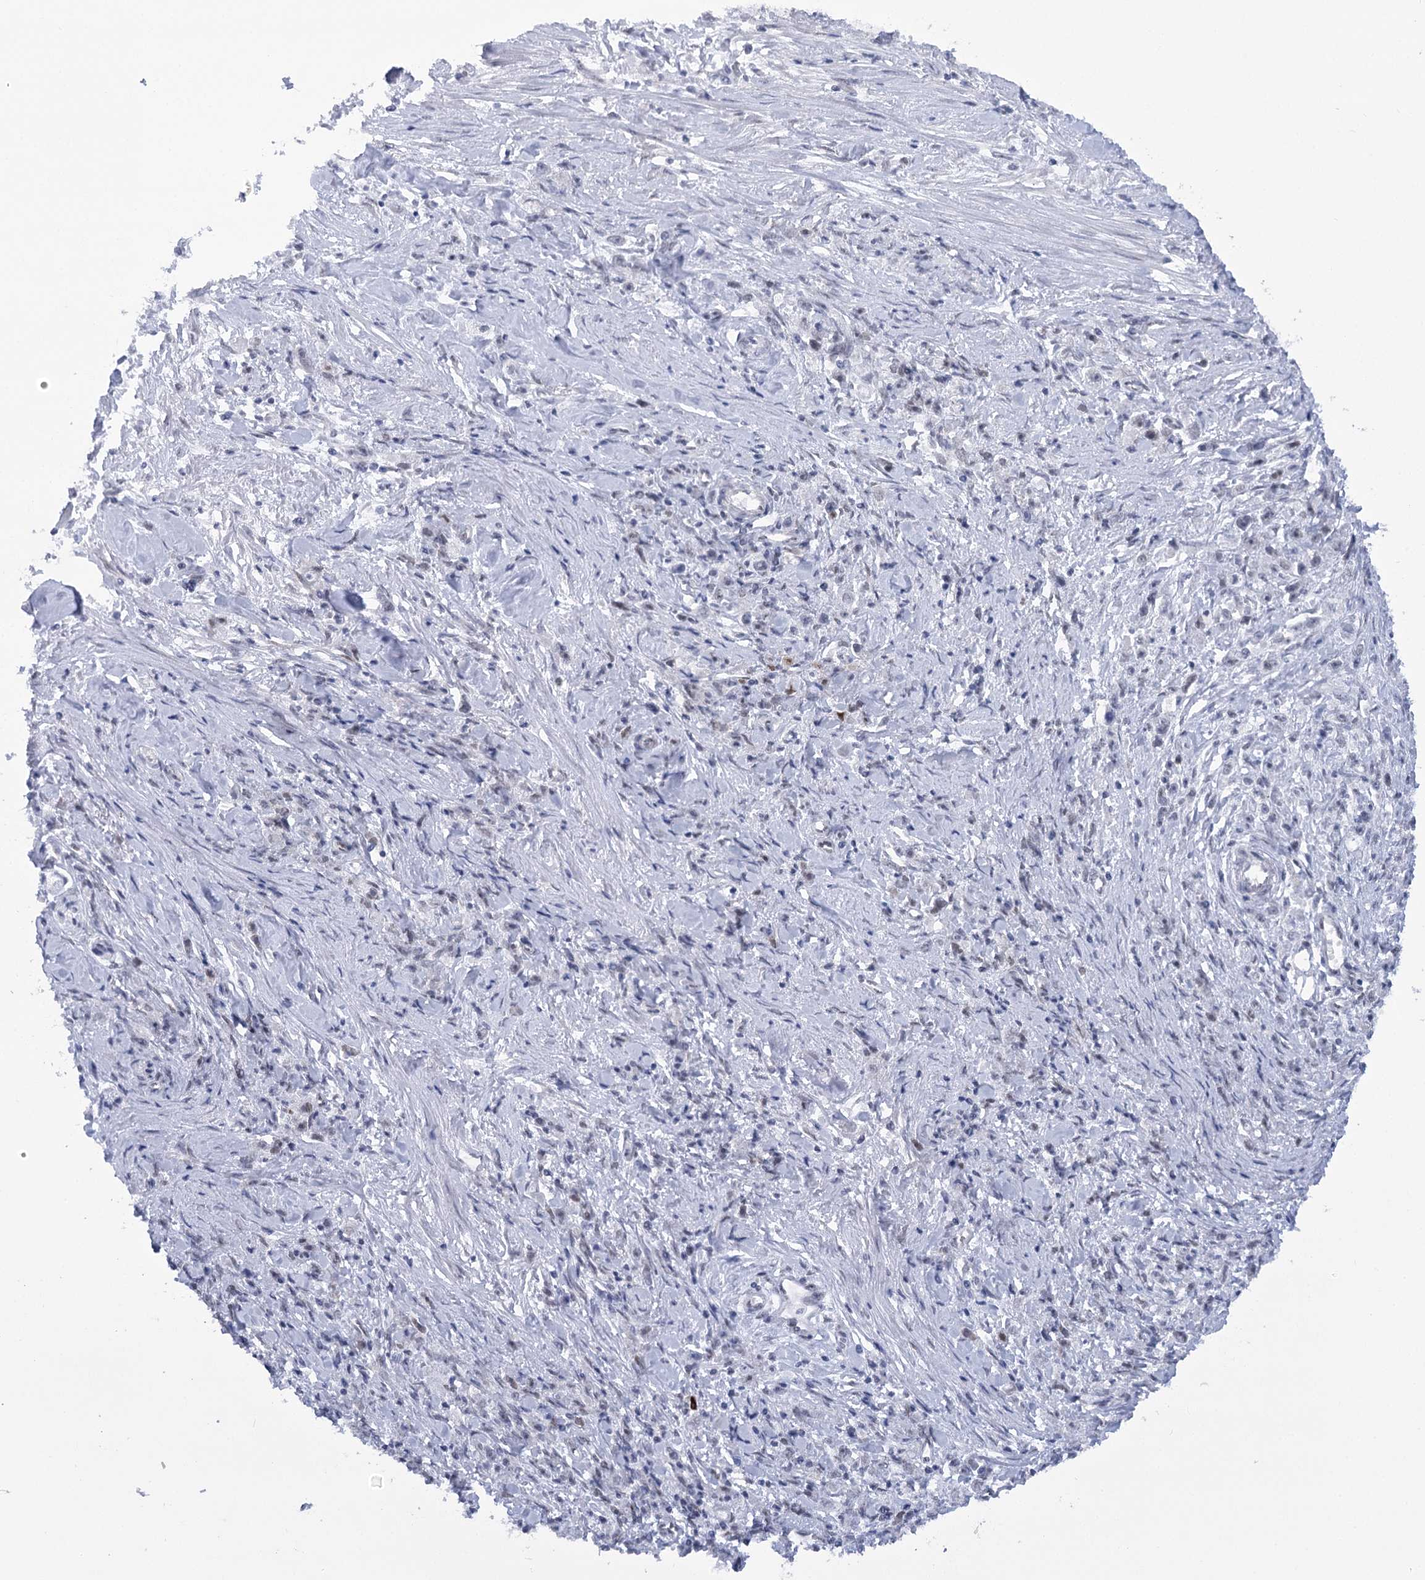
{"staining": {"intensity": "negative", "quantity": "none", "location": "none"}, "tissue": "stomach cancer", "cell_type": "Tumor cells", "image_type": "cancer", "snomed": [{"axis": "morphology", "description": "Adenocarcinoma, NOS"}, {"axis": "topography", "description": "Stomach"}], "caption": "Tumor cells show no significant protein positivity in stomach adenocarcinoma.", "gene": "HNRNPA0", "patient": {"sex": "female", "age": 59}}